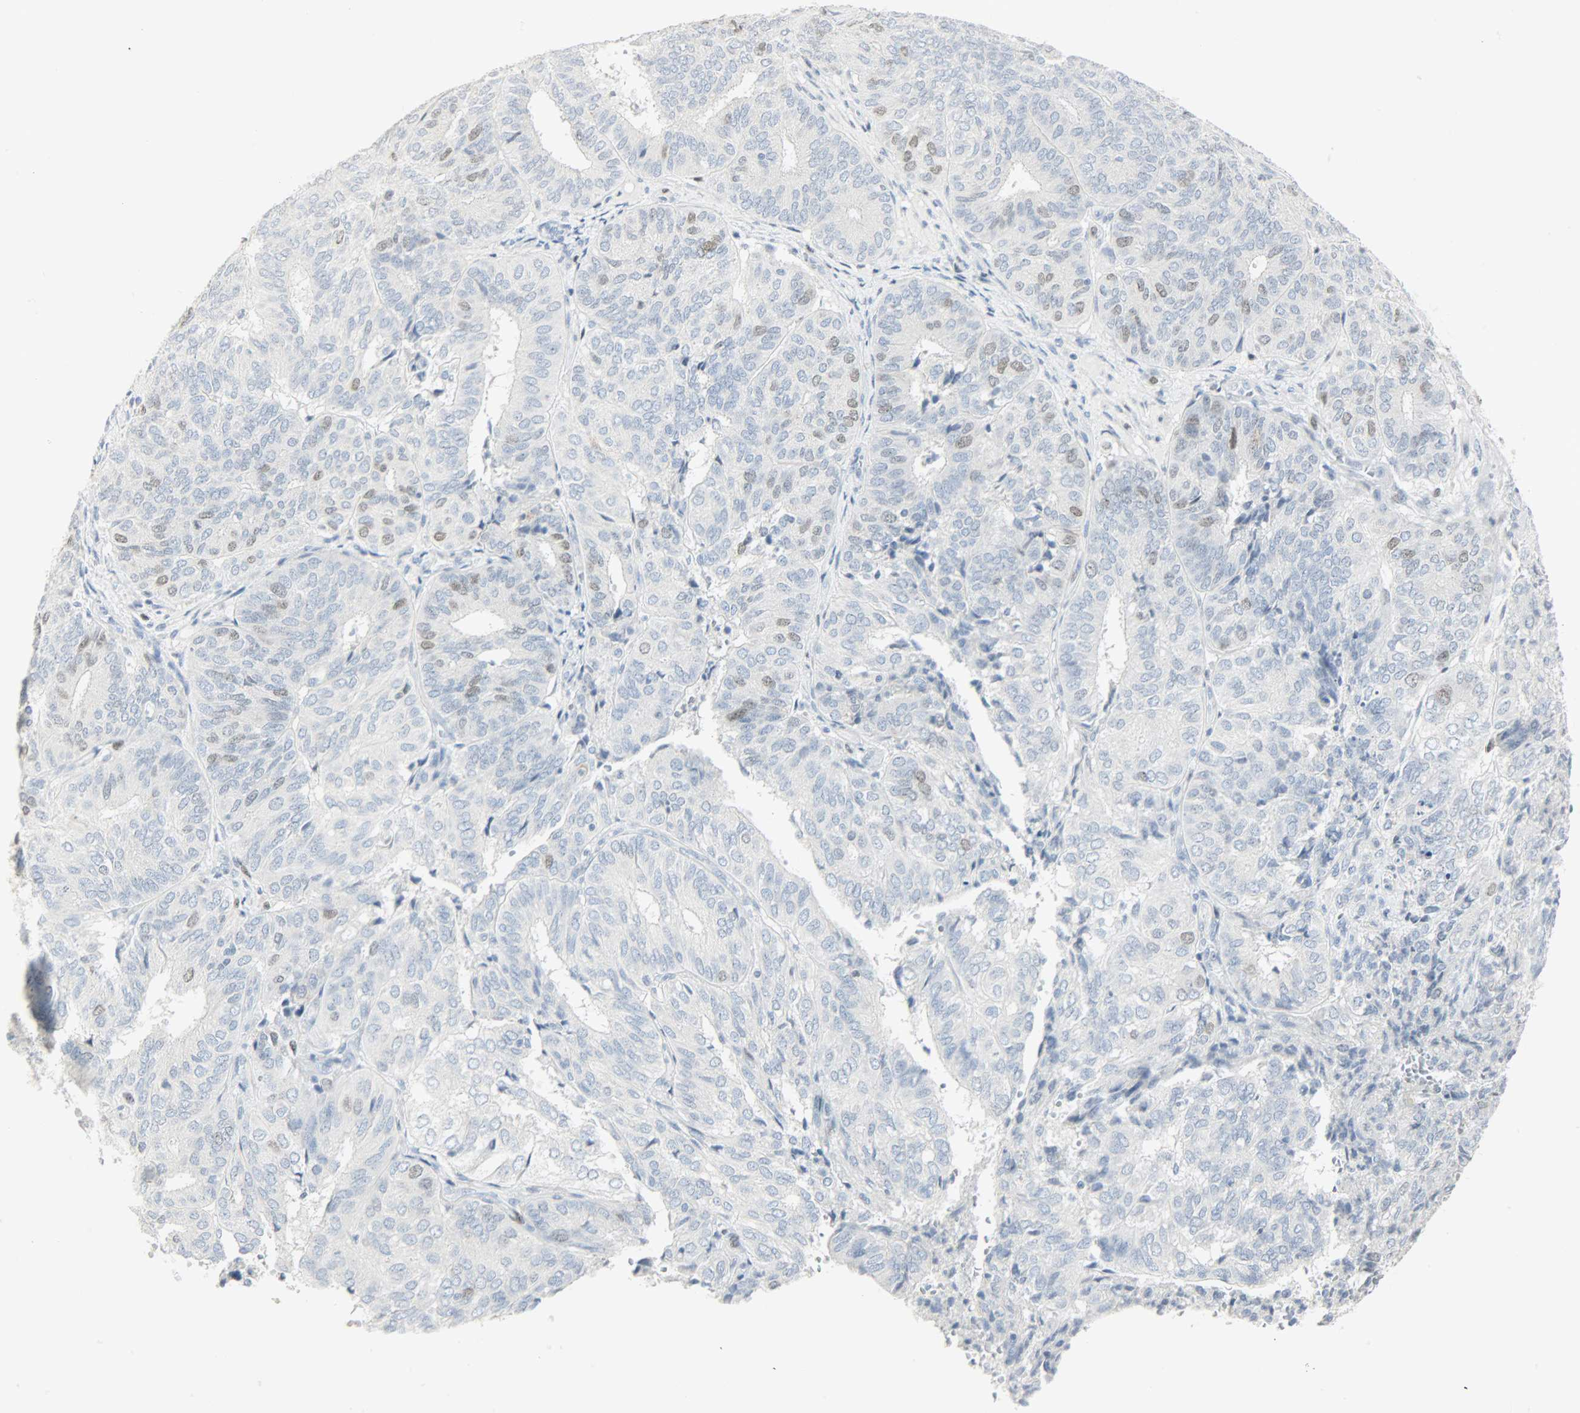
{"staining": {"intensity": "negative", "quantity": "none", "location": "none"}, "tissue": "endometrial cancer", "cell_type": "Tumor cells", "image_type": "cancer", "snomed": [{"axis": "morphology", "description": "Adenocarcinoma, NOS"}, {"axis": "topography", "description": "Uterus"}], "caption": "Tumor cells show no significant protein expression in endometrial adenocarcinoma.", "gene": "HELLS", "patient": {"sex": "female", "age": 60}}